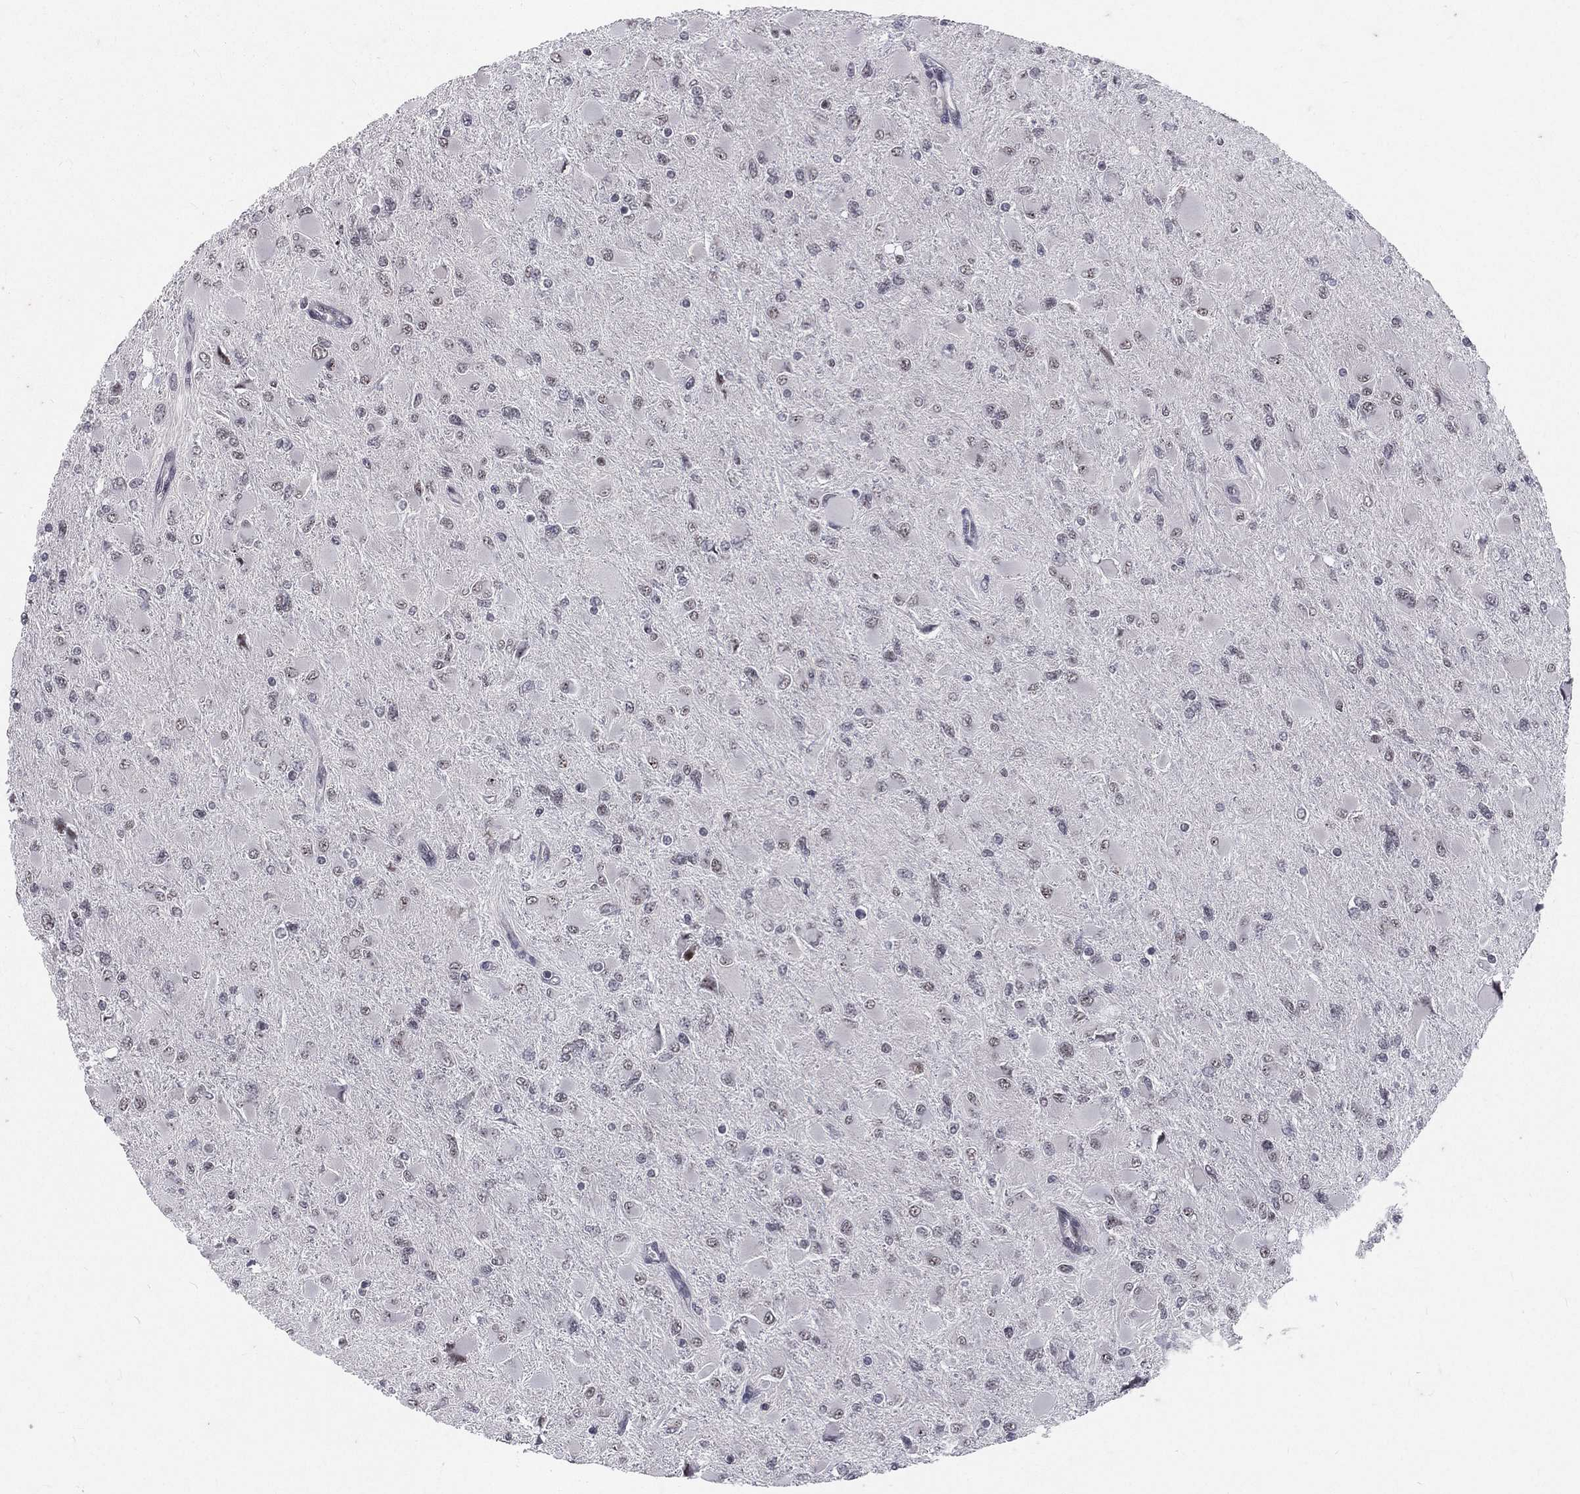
{"staining": {"intensity": "negative", "quantity": "none", "location": "none"}, "tissue": "glioma", "cell_type": "Tumor cells", "image_type": "cancer", "snomed": [{"axis": "morphology", "description": "Glioma, malignant, High grade"}, {"axis": "topography", "description": "Cerebral cortex"}], "caption": "Immunohistochemical staining of malignant glioma (high-grade) reveals no significant positivity in tumor cells. (Immunohistochemistry, brightfield microscopy, high magnification).", "gene": "MORC2", "patient": {"sex": "female", "age": 36}}